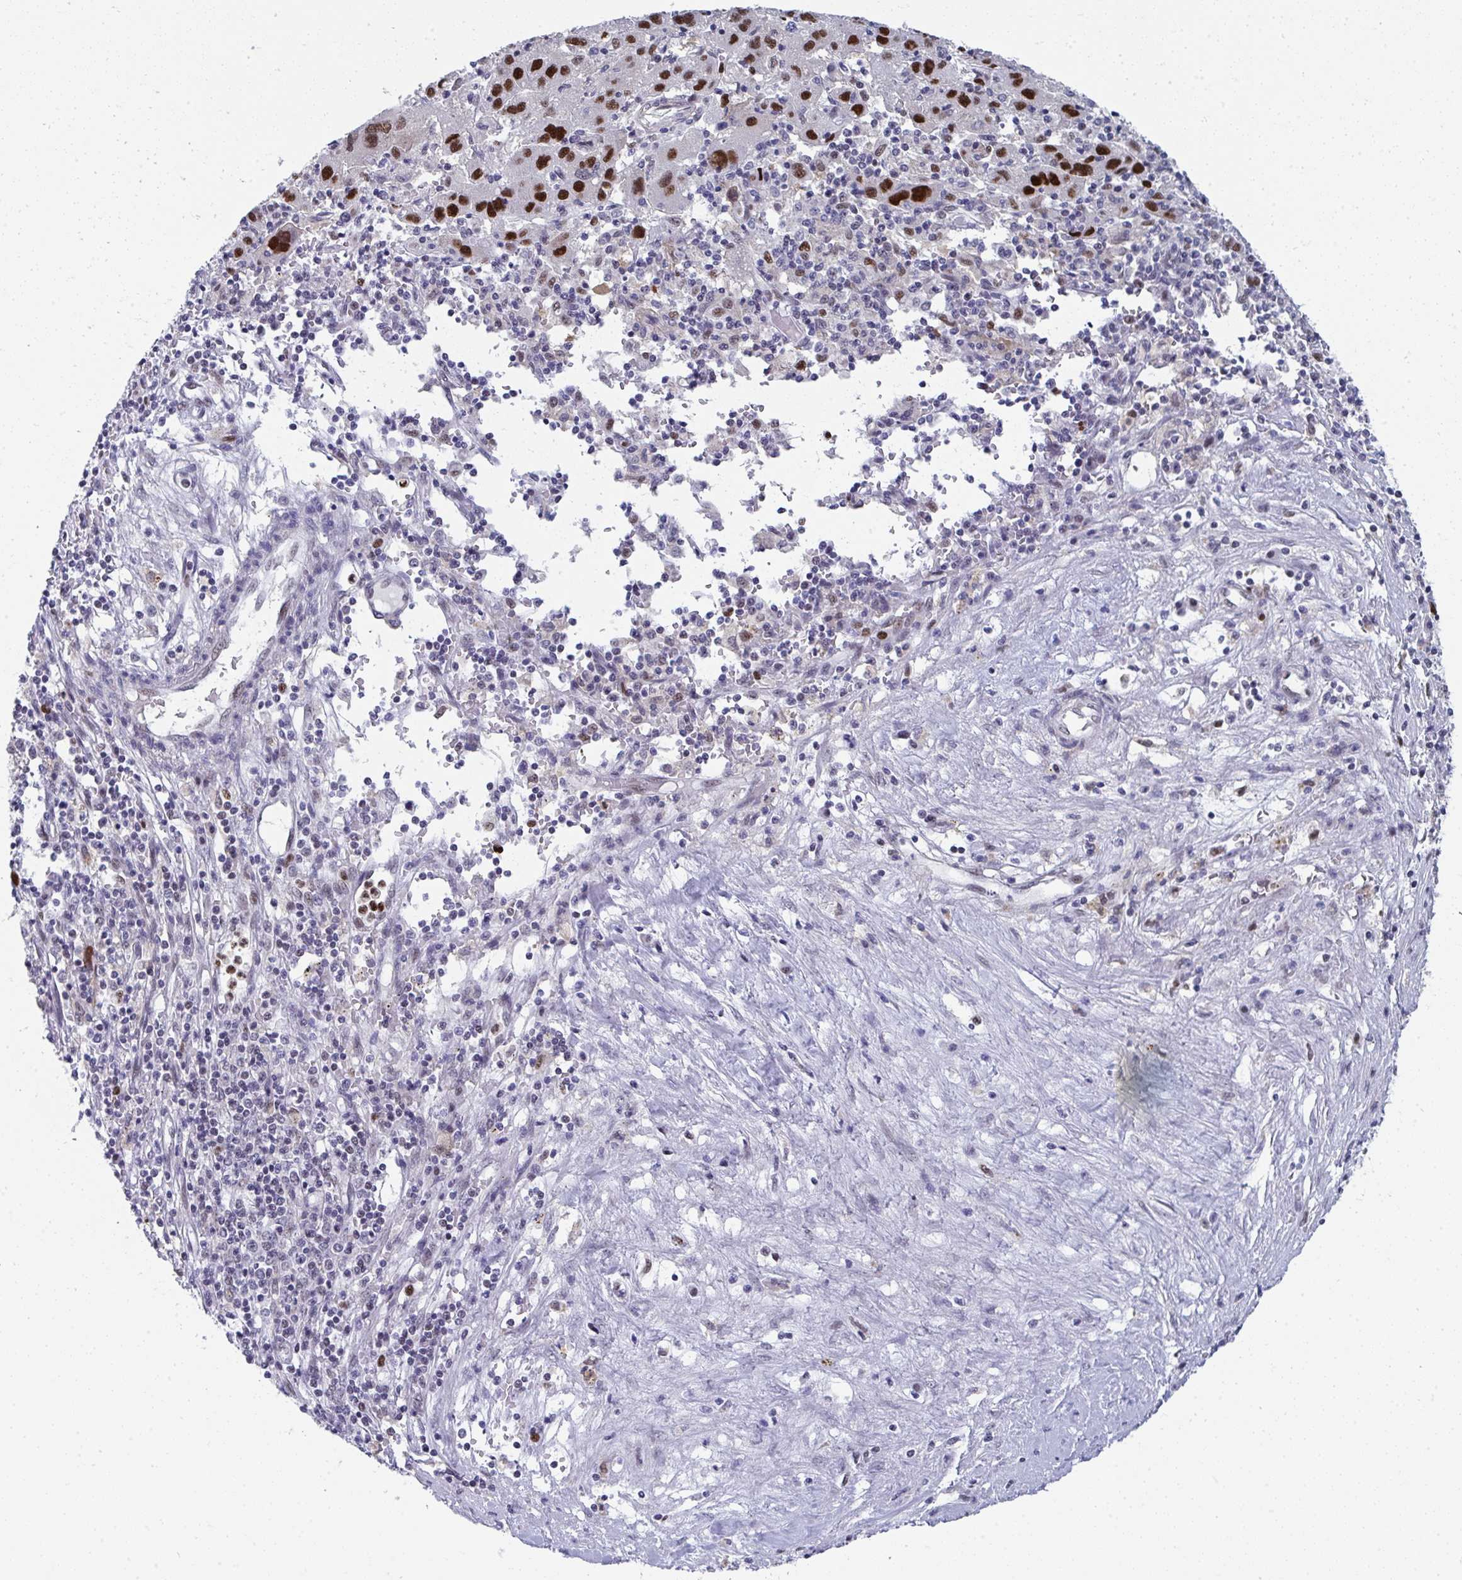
{"staining": {"intensity": "strong", "quantity": ">75%", "location": "cytoplasmic/membranous"}, "tissue": "liver cancer", "cell_type": "Tumor cells", "image_type": "cancer", "snomed": [{"axis": "morphology", "description": "Carcinoma, Hepatocellular, NOS"}, {"axis": "topography", "description": "Liver"}], "caption": "Protein expression analysis of liver cancer (hepatocellular carcinoma) demonstrates strong cytoplasmic/membranous positivity in about >75% of tumor cells.", "gene": "JDP2", "patient": {"sex": "female", "age": 77}}